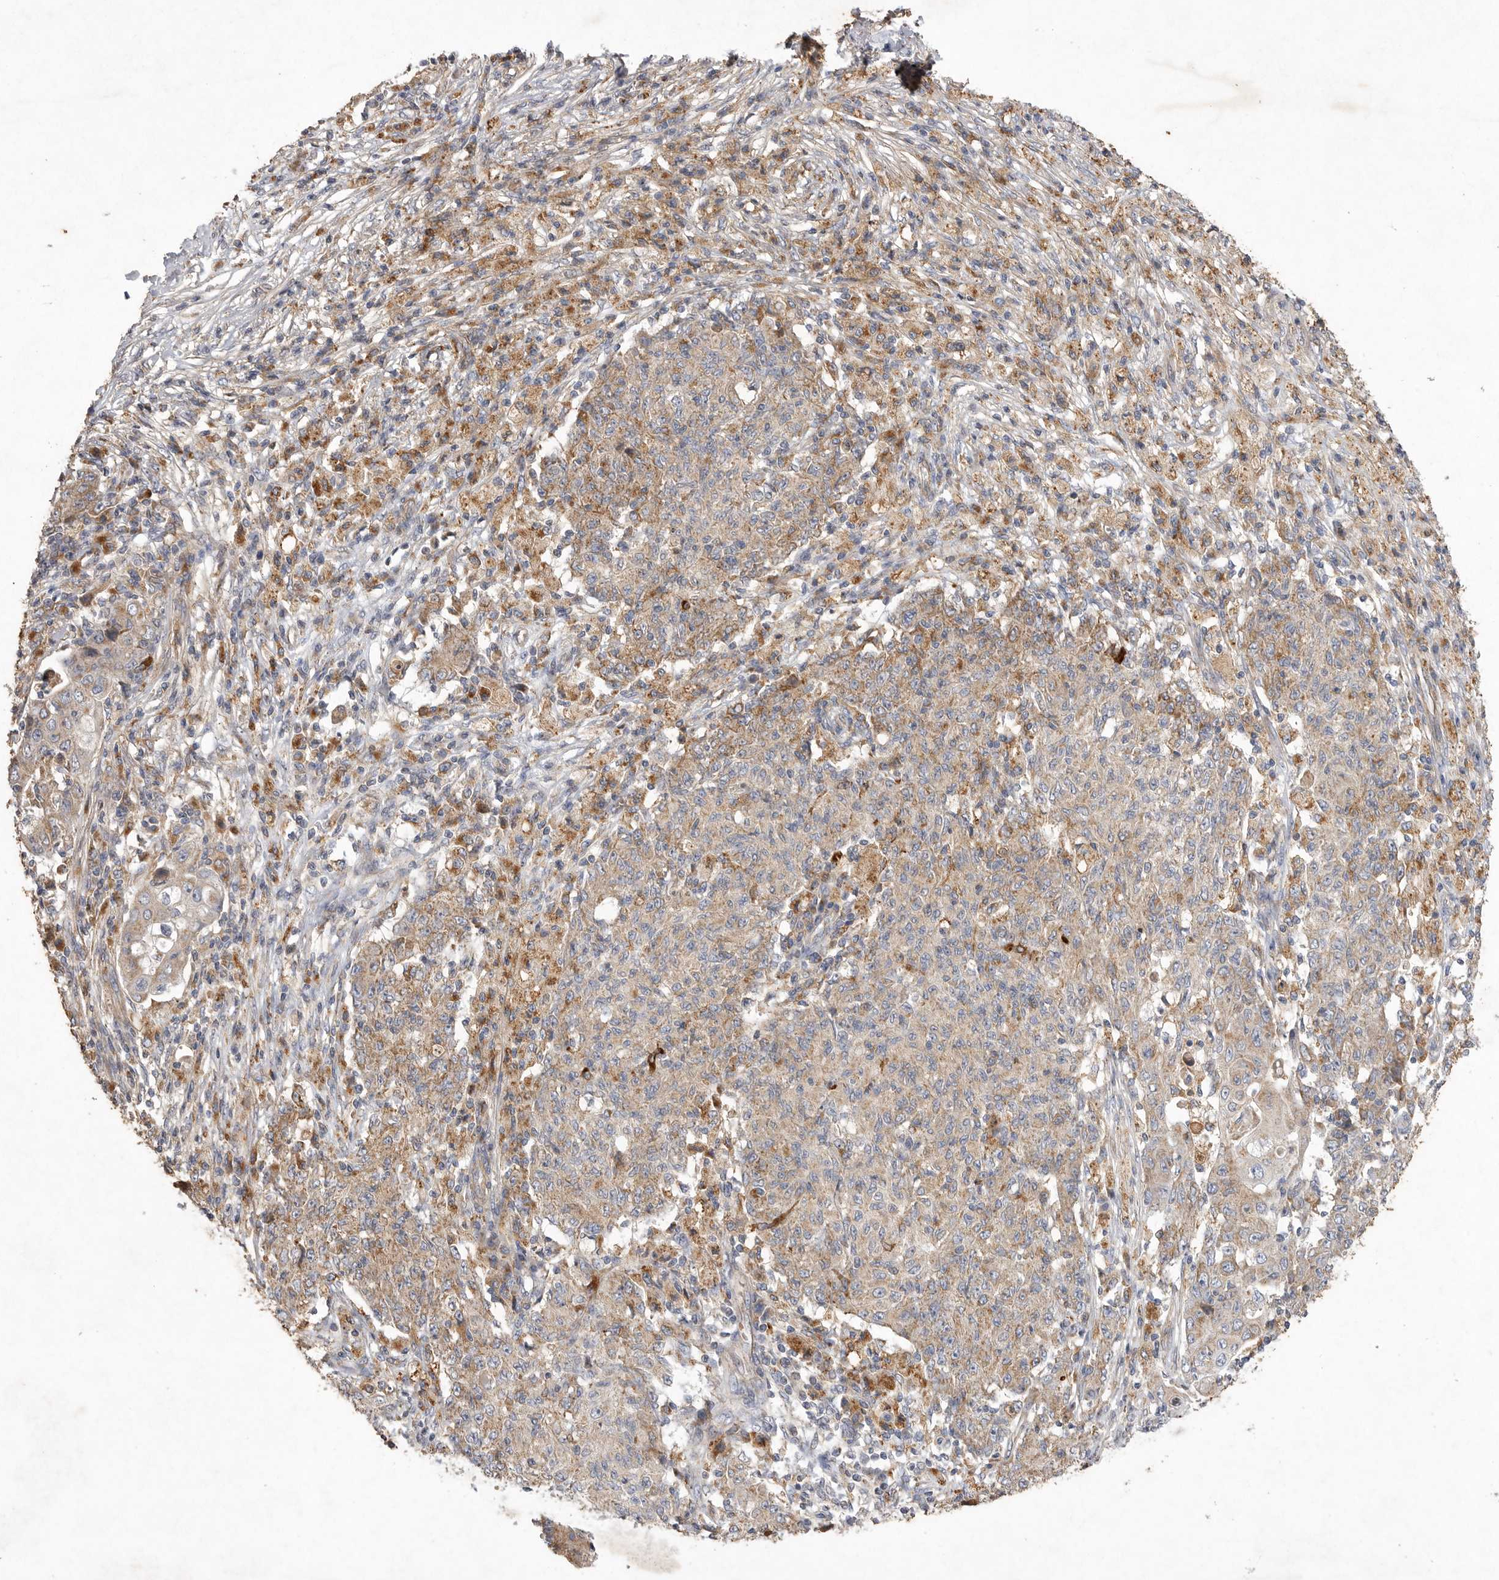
{"staining": {"intensity": "weak", "quantity": ">75%", "location": "cytoplasmic/membranous"}, "tissue": "ovarian cancer", "cell_type": "Tumor cells", "image_type": "cancer", "snomed": [{"axis": "morphology", "description": "Carcinoma, endometroid"}, {"axis": "topography", "description": "Ovary"}], "caption": "A micrograph of ovarian cancer stained for a protein exhibits weak cytoplasmic/membranous brown staining in tumor cells.", "gene": "MRPL41", "patient": {"sex": "female", "age": 42}}